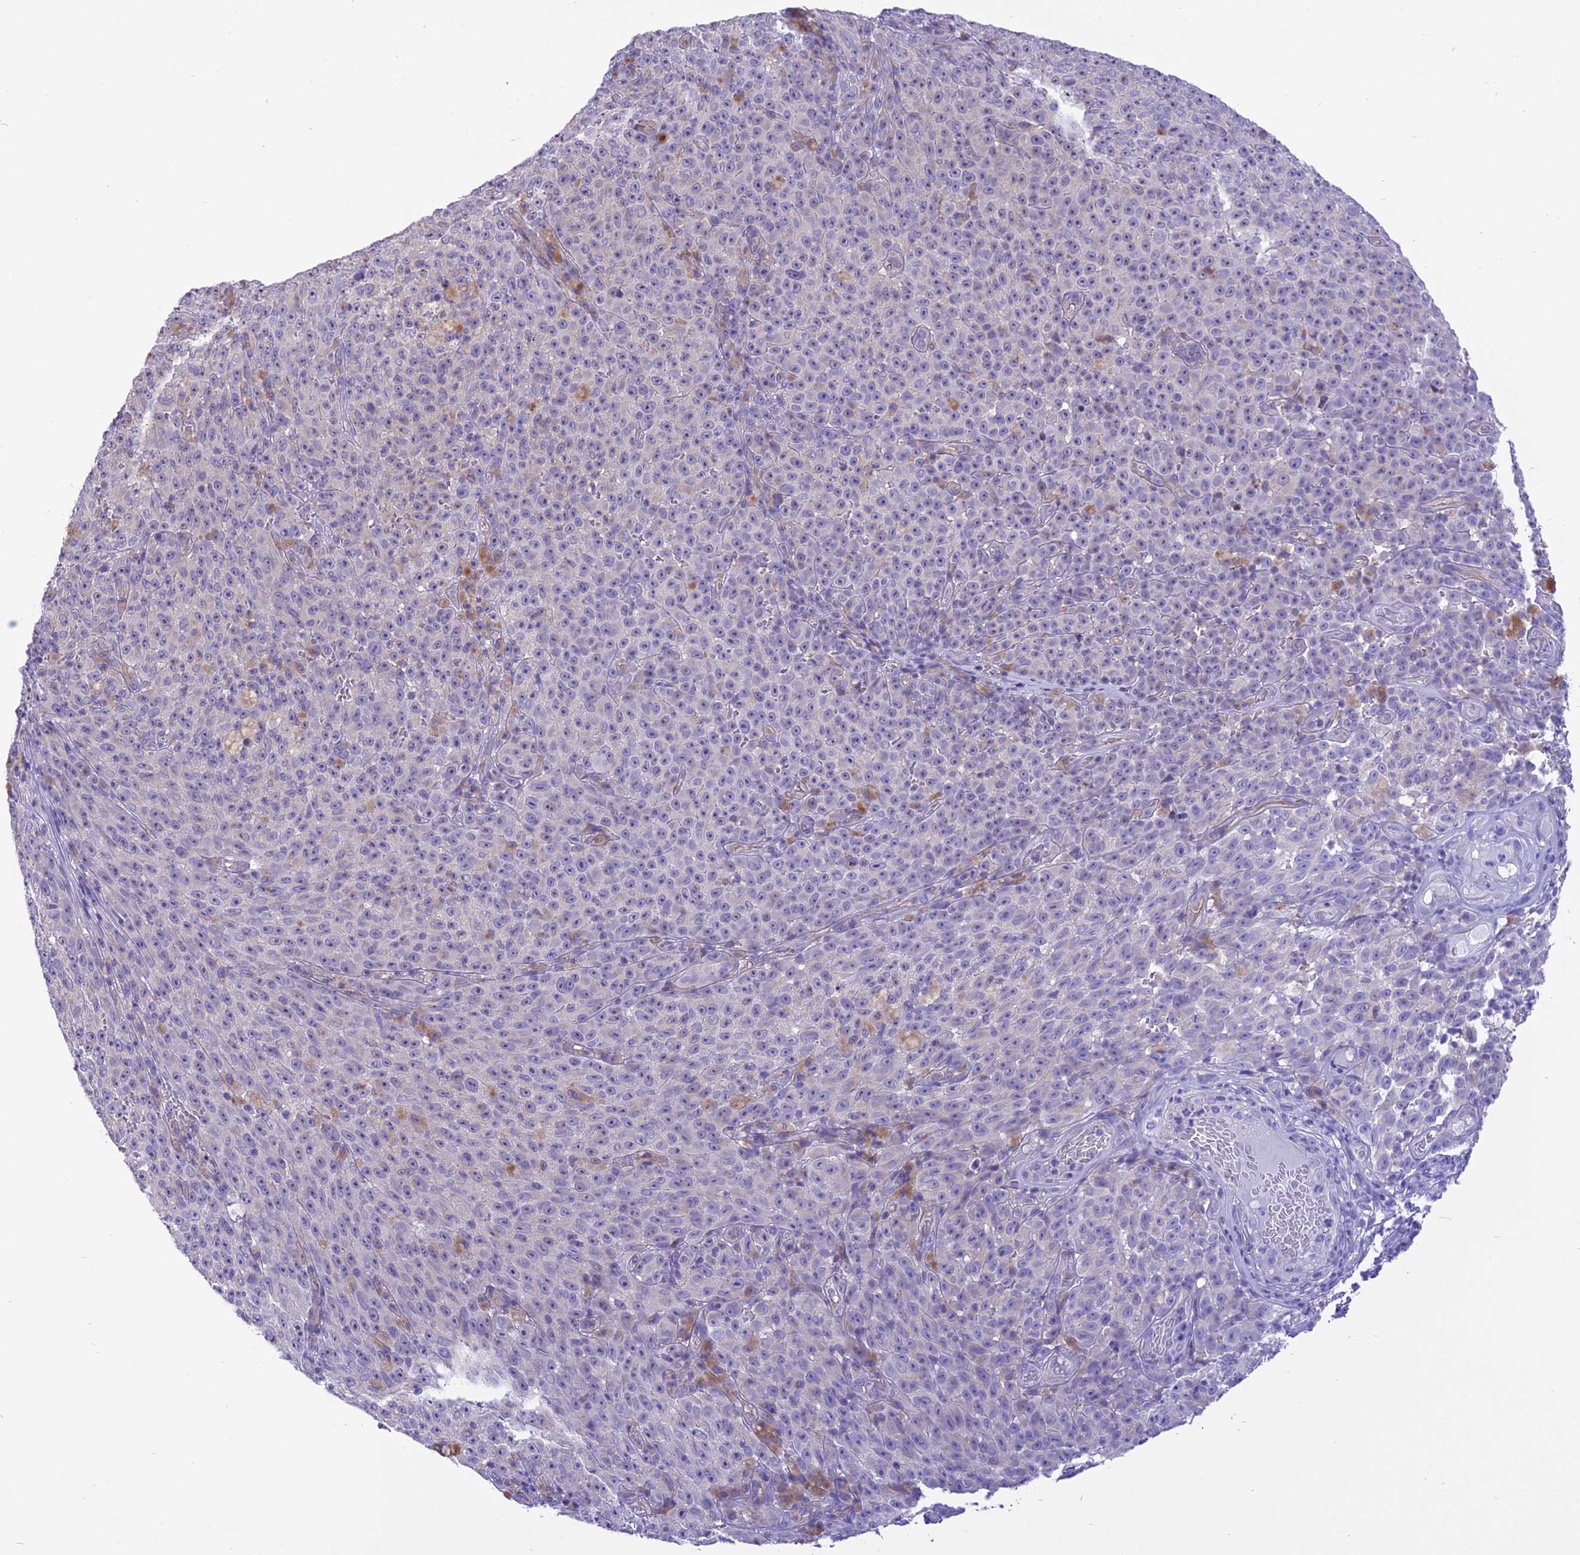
{"staining": {"intensity": "negative", "quantity": "none", "location": "none"}, "tissue": "melanoma", "cell_type": "Tumor cells", "image_type": "cancer", "snomed": [{"axis": "morphology", "description": "Malignant melanoma, NOS"}, {"axis": "topography", "description": "Skin"}], "caption": "Photomicrograph shows no significant protein staining in tumor cells of melanoma.", "gene": "DCAF16", "patient": {"sex": "female", "age": 82}}